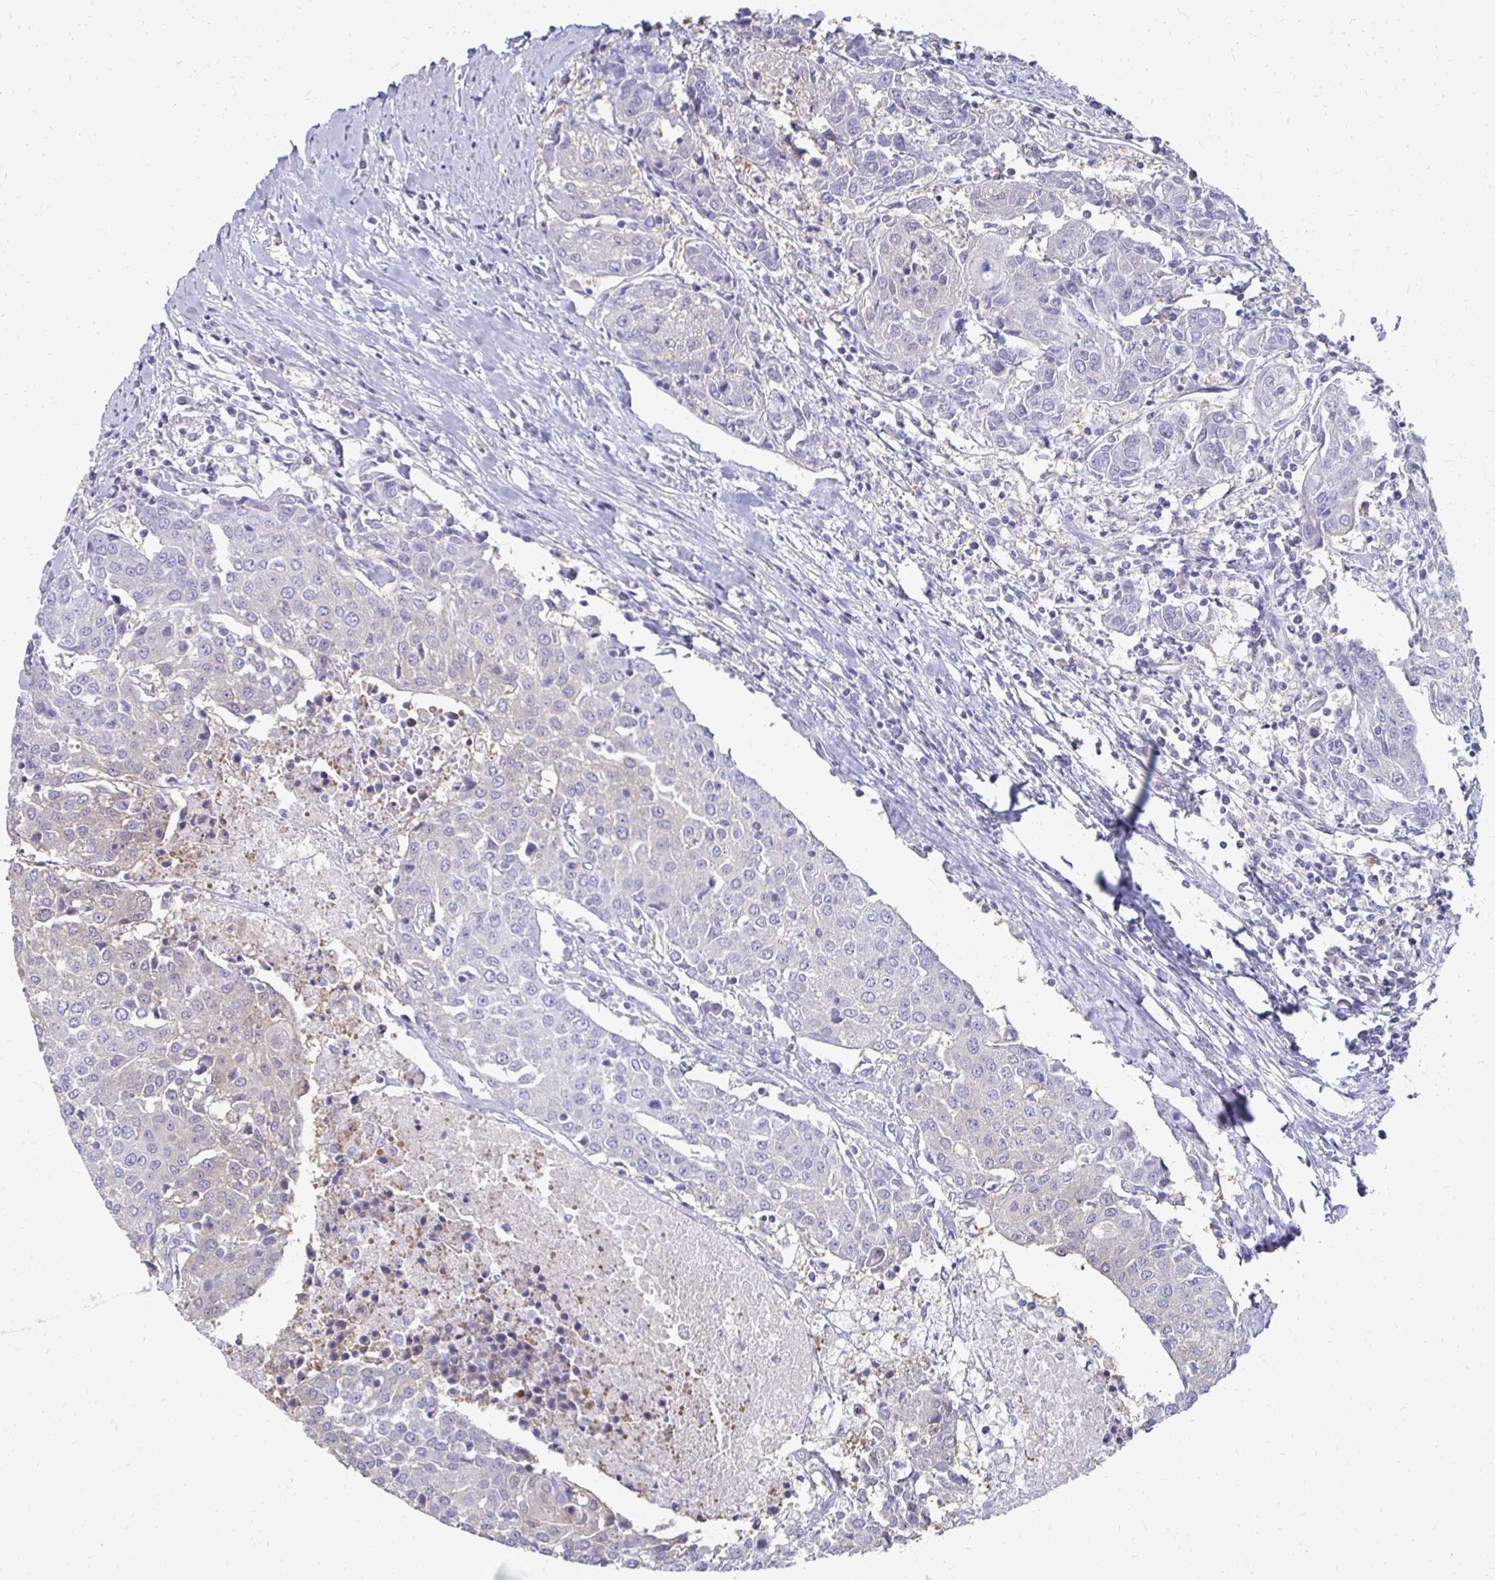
{"staining": {"intensity": "negative", "quantity": "none", "location": "none"}, "tissue": "urothelial cancer", "cell_type": "Tumor cells", "image_type": "cancer", "snomed": [{"axis": "morphology", "description": "Urothelial carcinoma, High grade"}, {"axis": "topography", "description": "Urinary bladder"}], "caption": "Urothelial cancer was stained to show a protein in brown. There is no significant positivity in tumor cells.", "gene": "SYCP3", "patient": {"sex": "female", "age": 85}}